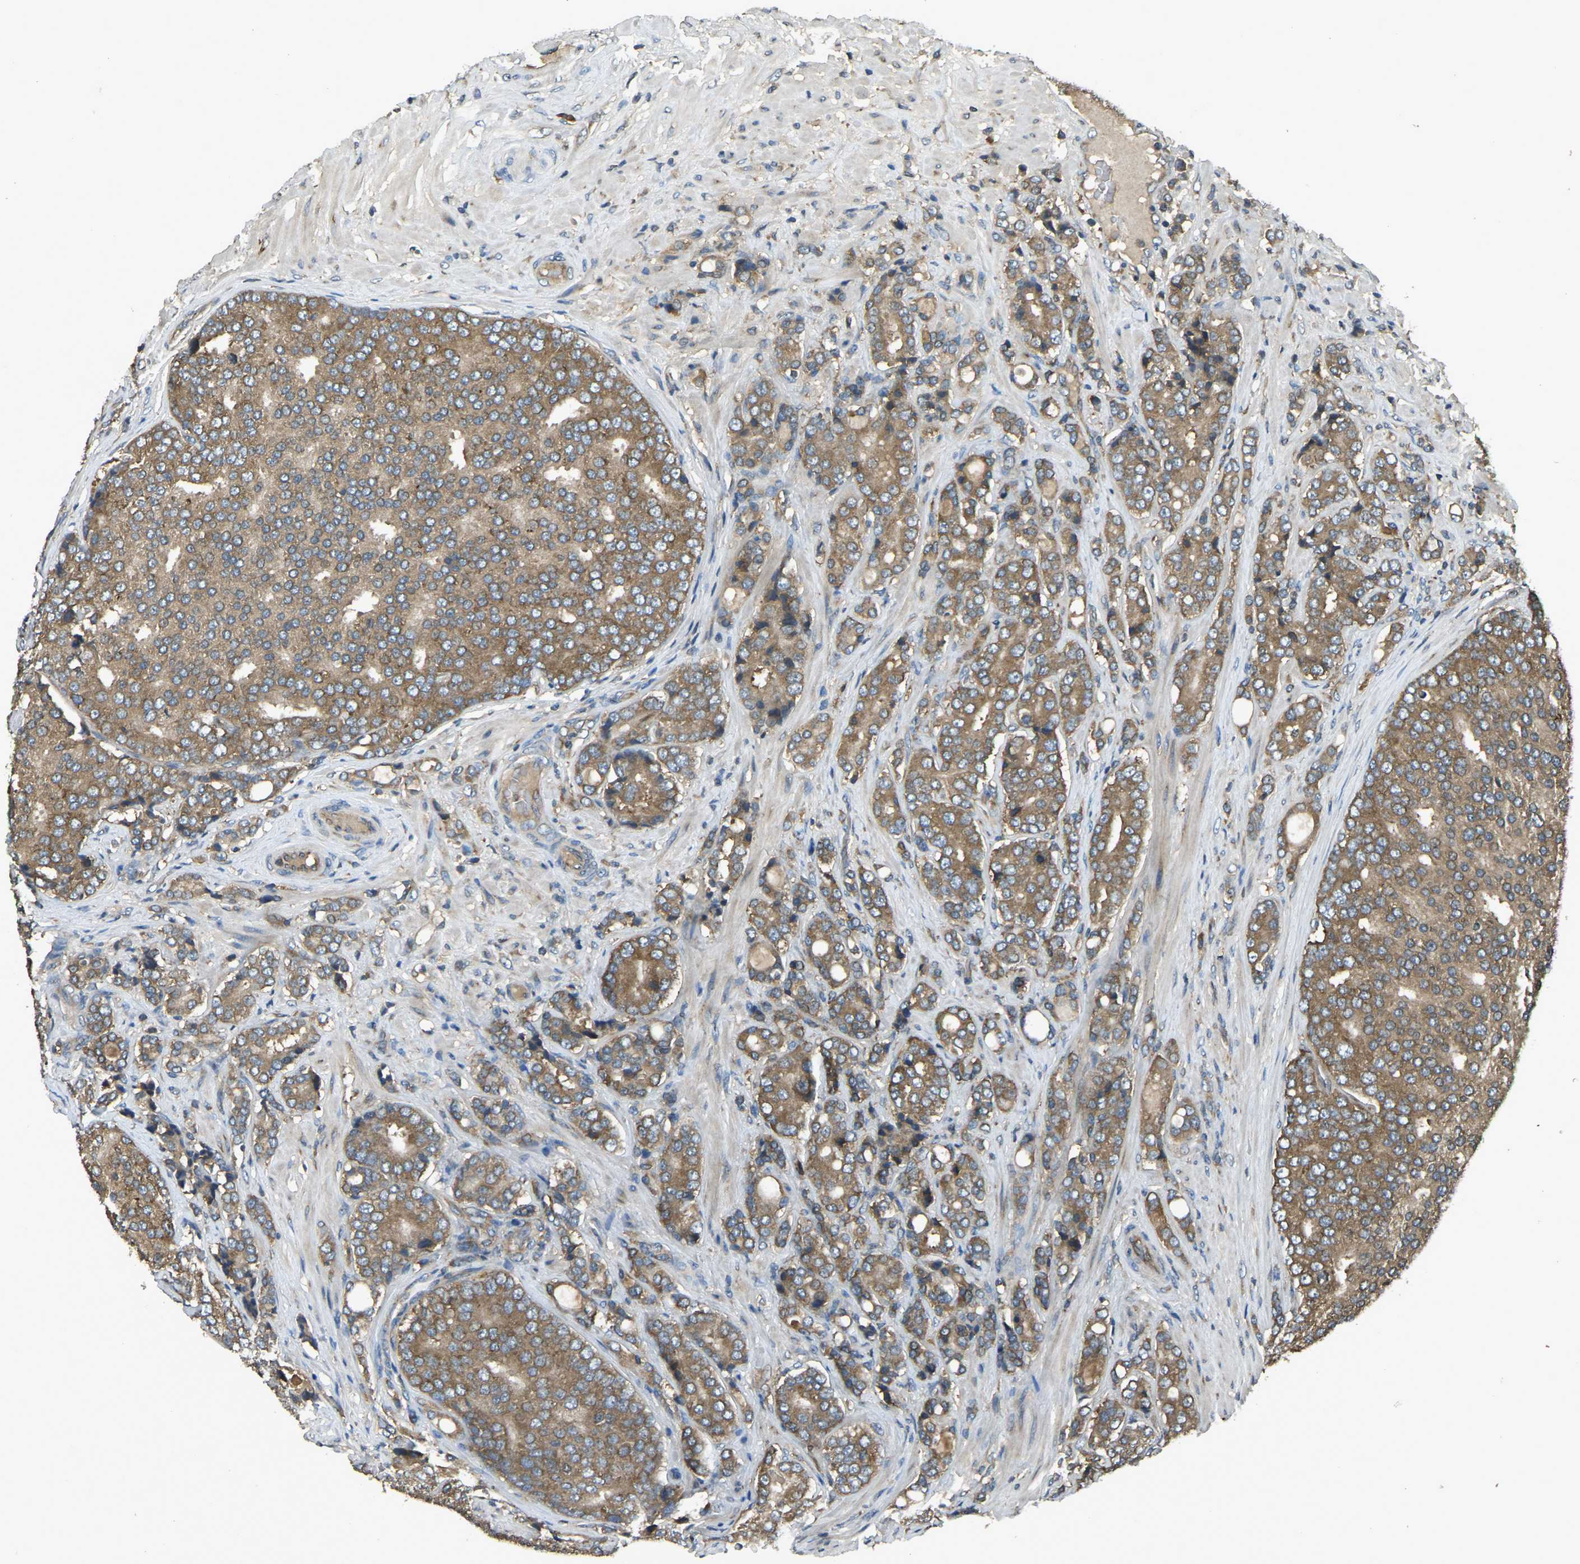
{"staining": {"intensity": "moderate", "quantity": ">75%", "location": "cytoplasmic/membranous"}, "tissue": "prostate cancer", "cell_type": "Tumor cells", "image_type": "cancer", "snomed": [{"axis": "morphology", "description": "Adenocarcinoma, High grade"}, {"axis": "topography", "description": "Prostate"}], "caption": "The immunohistochemical stain shows moderate cytoplasmic/membranous positivity in tumor cells of prostate cancer (high-grade adenocarcinoma) tissue.", "gene": "AIMP1", "patient": {"sex": "male", "age": 50}}